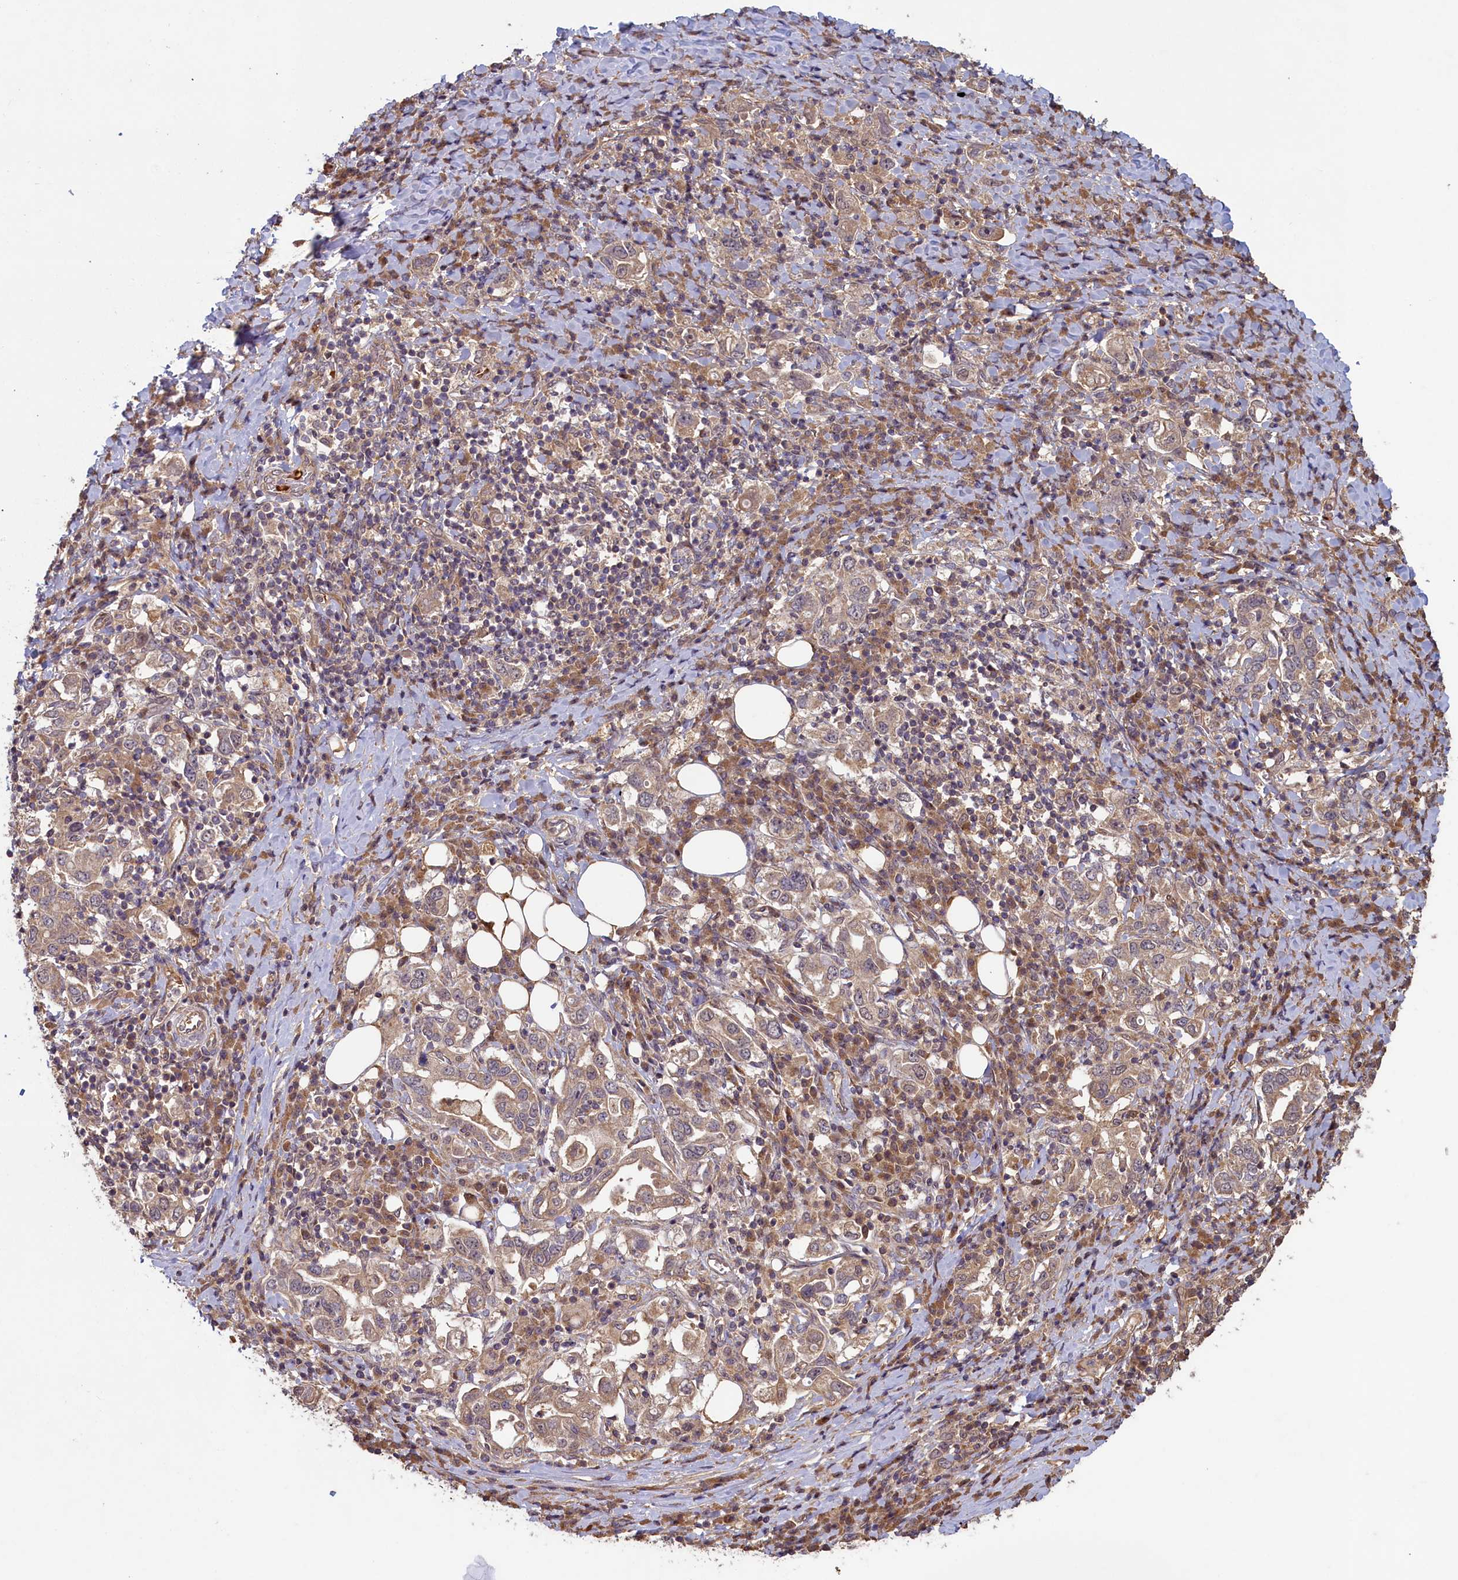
{"staining": {"intensity": "weak", "quantity": "25%-75%", "location": "cytoplasmic/membranous"}, "tissue": "stomach cancer", "cell_type": "Tumor cells", "image_type": "cancer", "snomed": [{"axis": "morphology", "description": "Adenocarcinoma, NOS"}, {"axis": "topography", "description": "Stomach, upper"}, {"axis": "topography", "description": "Stomach"}], "caption": "A brown stain shows weak cytoplasmic/membranous staining of a protein in stomach adenocarcinoma tumor cells.", "gene": "CIAO2B", "patient": {"sex": "male", "age": 62}}